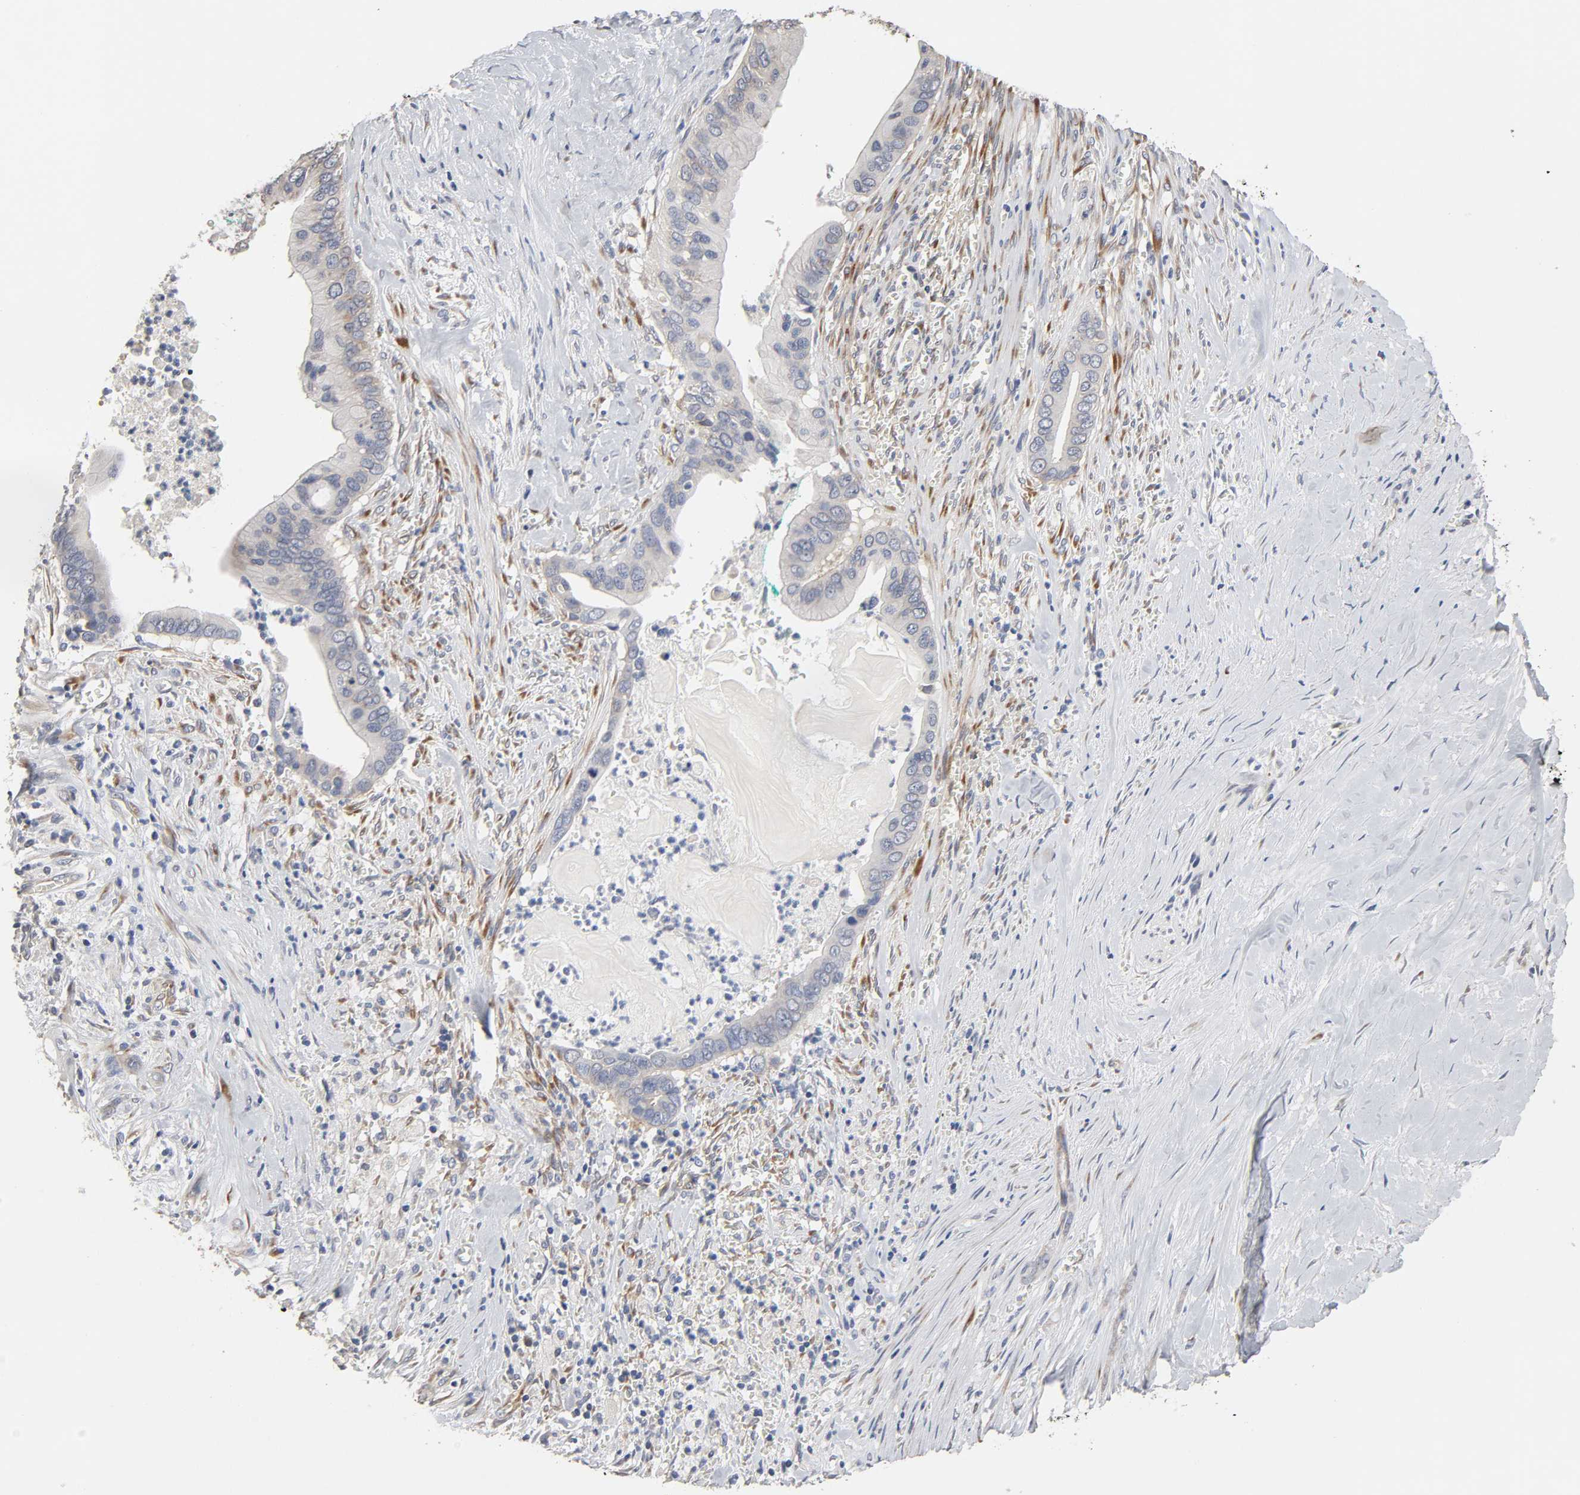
{"staining": {"intensity": "negative", "quantity": "none", "location": "none"}, "tissue": "pancreatic cancer", "cell_type": "Tumor cells", "image_type": "cancer", "snomed": [{"axis": "morphology", "description": "Adenocarcinoma, NOS"}, {"axis": "topography", "description": "Pancreas"}], "caption": "The histopathology image displays no staining of tumor cells in pancreatic cancer (adenocarcinoma).", "gene": "HDLBP", "patient": {"sex": "male", "age": 59}}